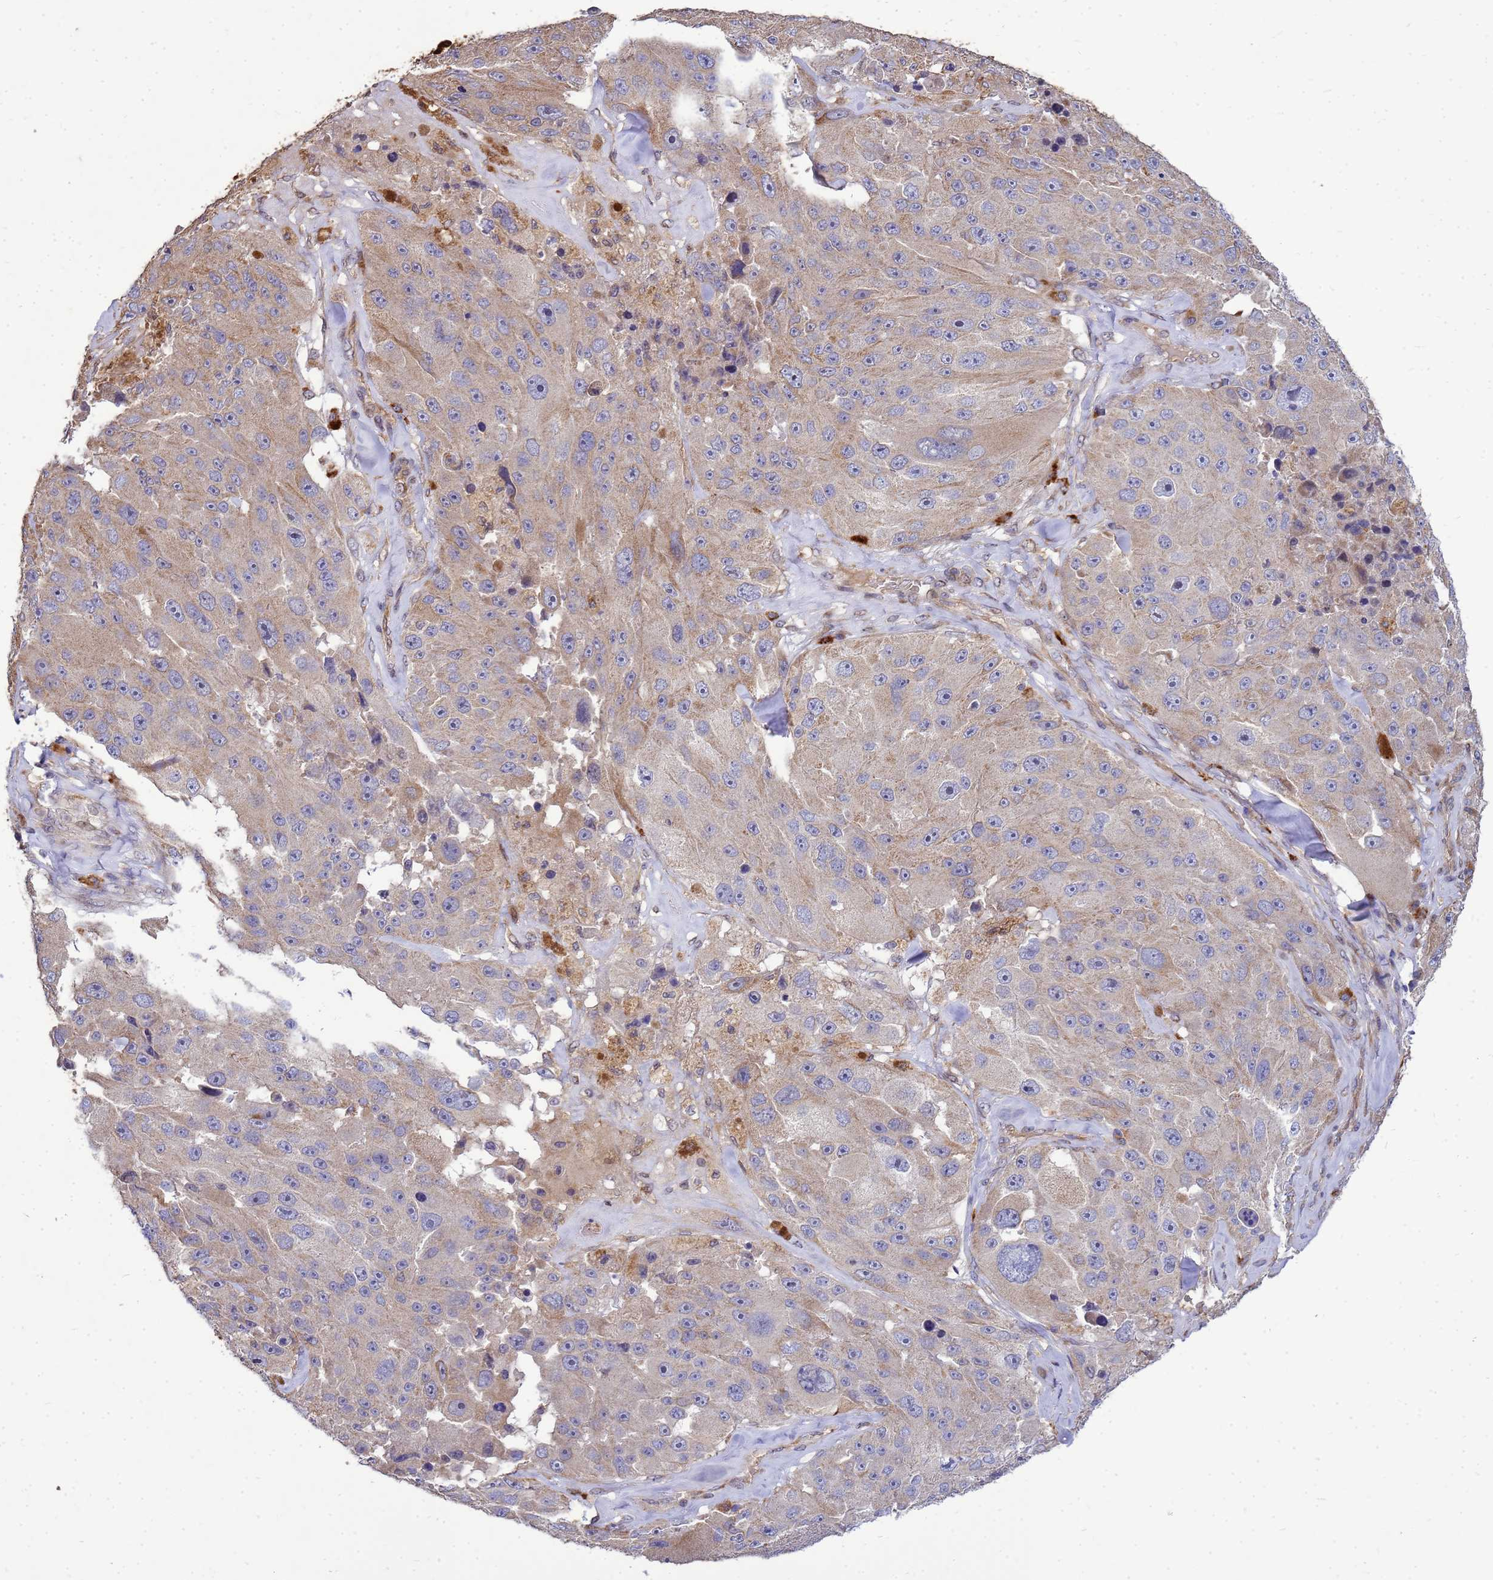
{"staining": {"intensity": "moderate", "quantity": "<25%", "location": "cytoplasmic/membranous"}, "tissue": "melanoma", "cell_type": "Tumor cells", "image_type": "cancer", "snomed": [{"axis": "morphology", "description": "Malignant melanoma, Metastatic site"}, {"axis": "topography", "description": "Lymph node"}], "caption": "Human melanoma stained with a brown dye exhibits moderate cytoplasmic/membranous positive positivity in about <25% of tumor cells.", "gene": "EIF4EBP3", "patient": {"sex": "male", "age": 62}}